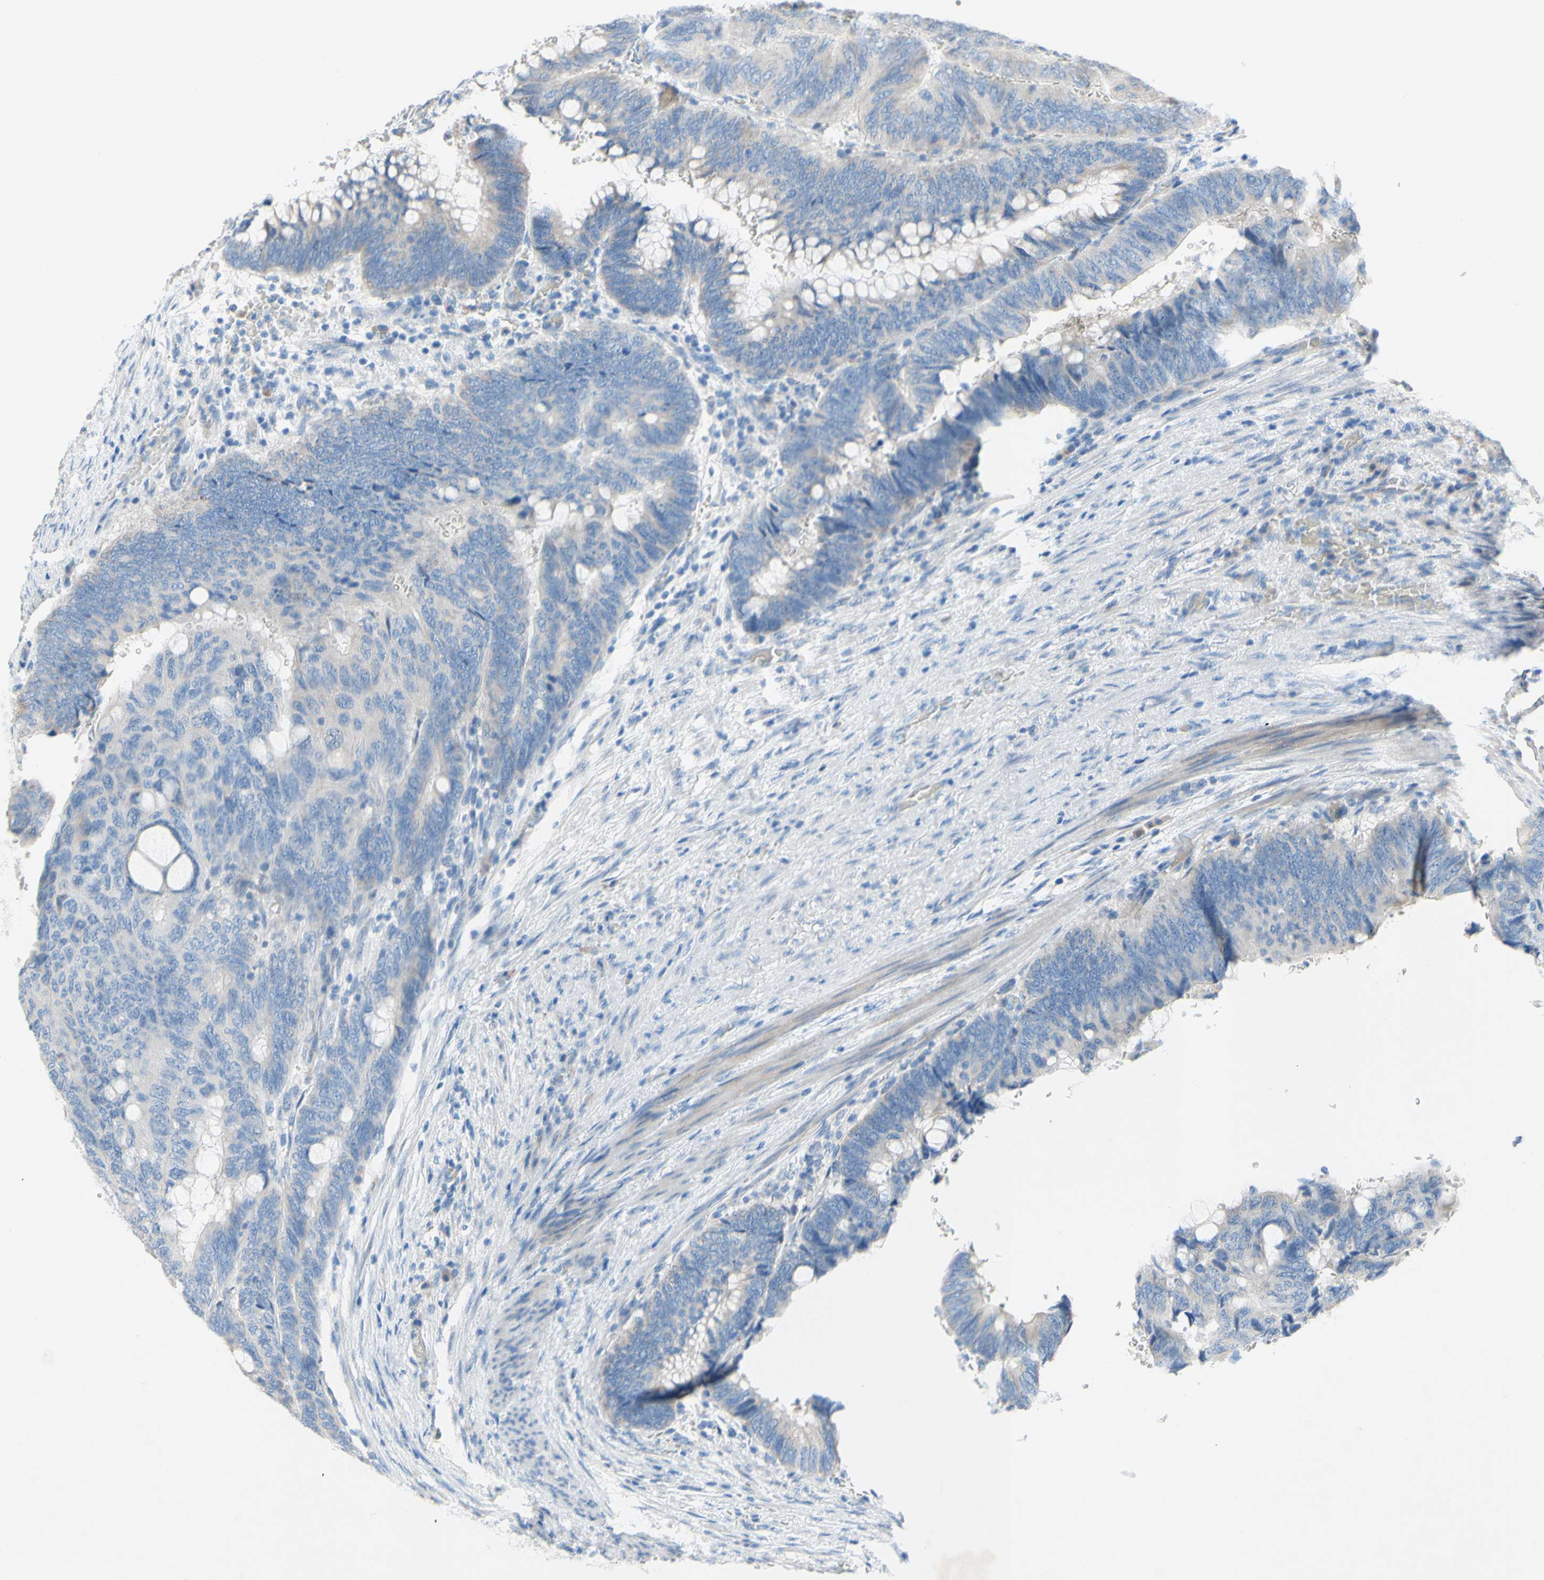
{"staining": {"intensity": "negative", "quantity": "none", "location": "none"}, "tissue": "colorectal cancer", "cell_type": "Tumor cells", "image_type": "cancer", "snomed": [{"axis": "morphology", "description": "Normal tissue, NOS"}, {"axis": "morphology", "description": "Adenocarcinoma, NOS"}, {"axis": "topography", "description": "Rectum"}, {"axis": "topography", "description": "Peripheral nerve tissue"}], "caption": "Tumor cells show no significant positivity in colorectal cancer (adenocarcinoma).", "gene": "ACADL", "patient": {"sex": "male", "age": 92}}